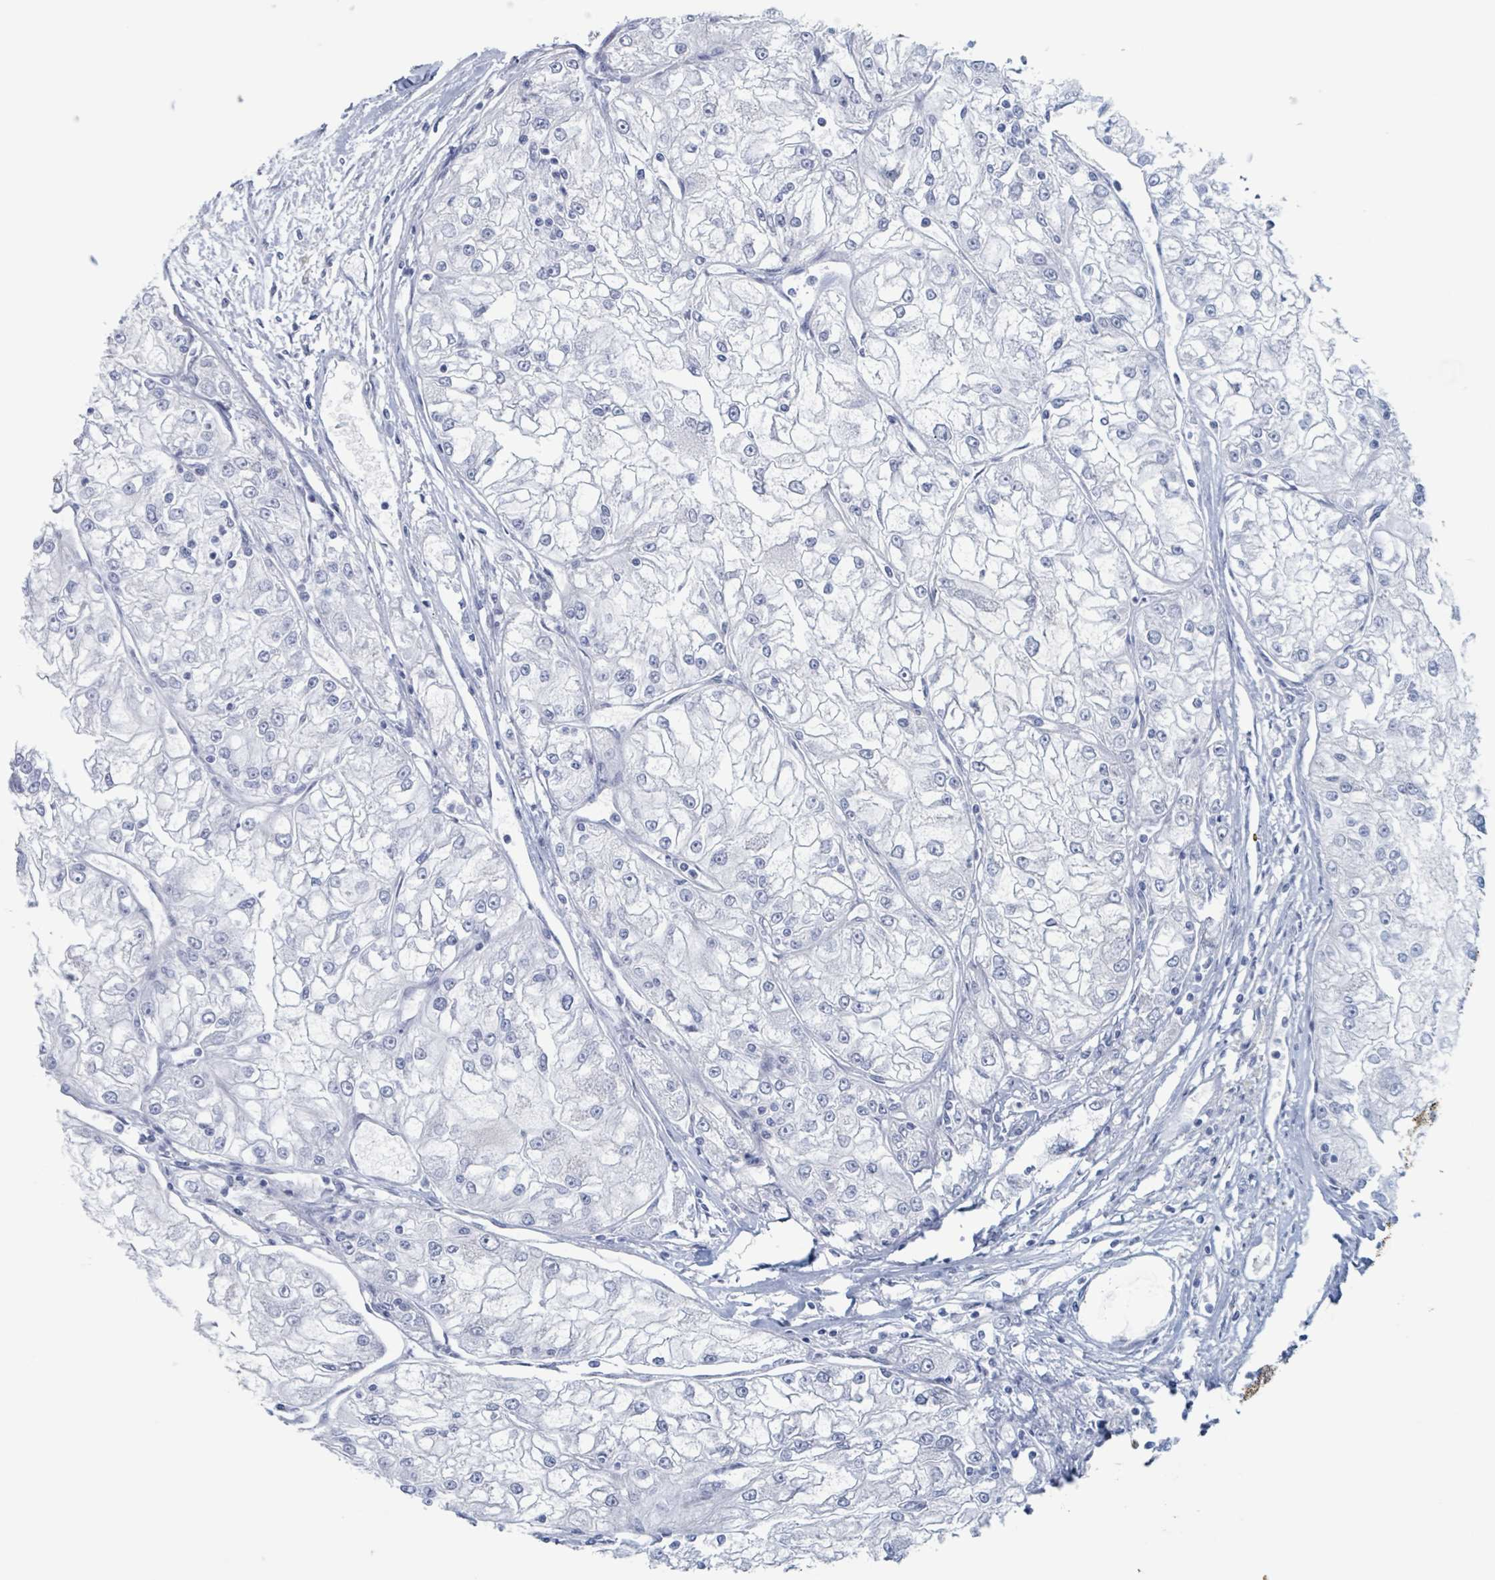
{"staining": {"intensity": "negative", "quantity": "none", "location": "none"}, "tissue": "renal cancer", "cell_type": "Tumor cells", "image_type": "cancer", "snomed": [{"axis": "morphology", "description": "Adenocarcinoma, NOS"}, {"axis": "topography", "description": "Kidney"}], "caption": "A micrograph of renal adenocarcinoma stained for a protein displays no brown staining in tumor cells.", "gene": "KLK4", "patient": {"sex": "female", "age": 72}}